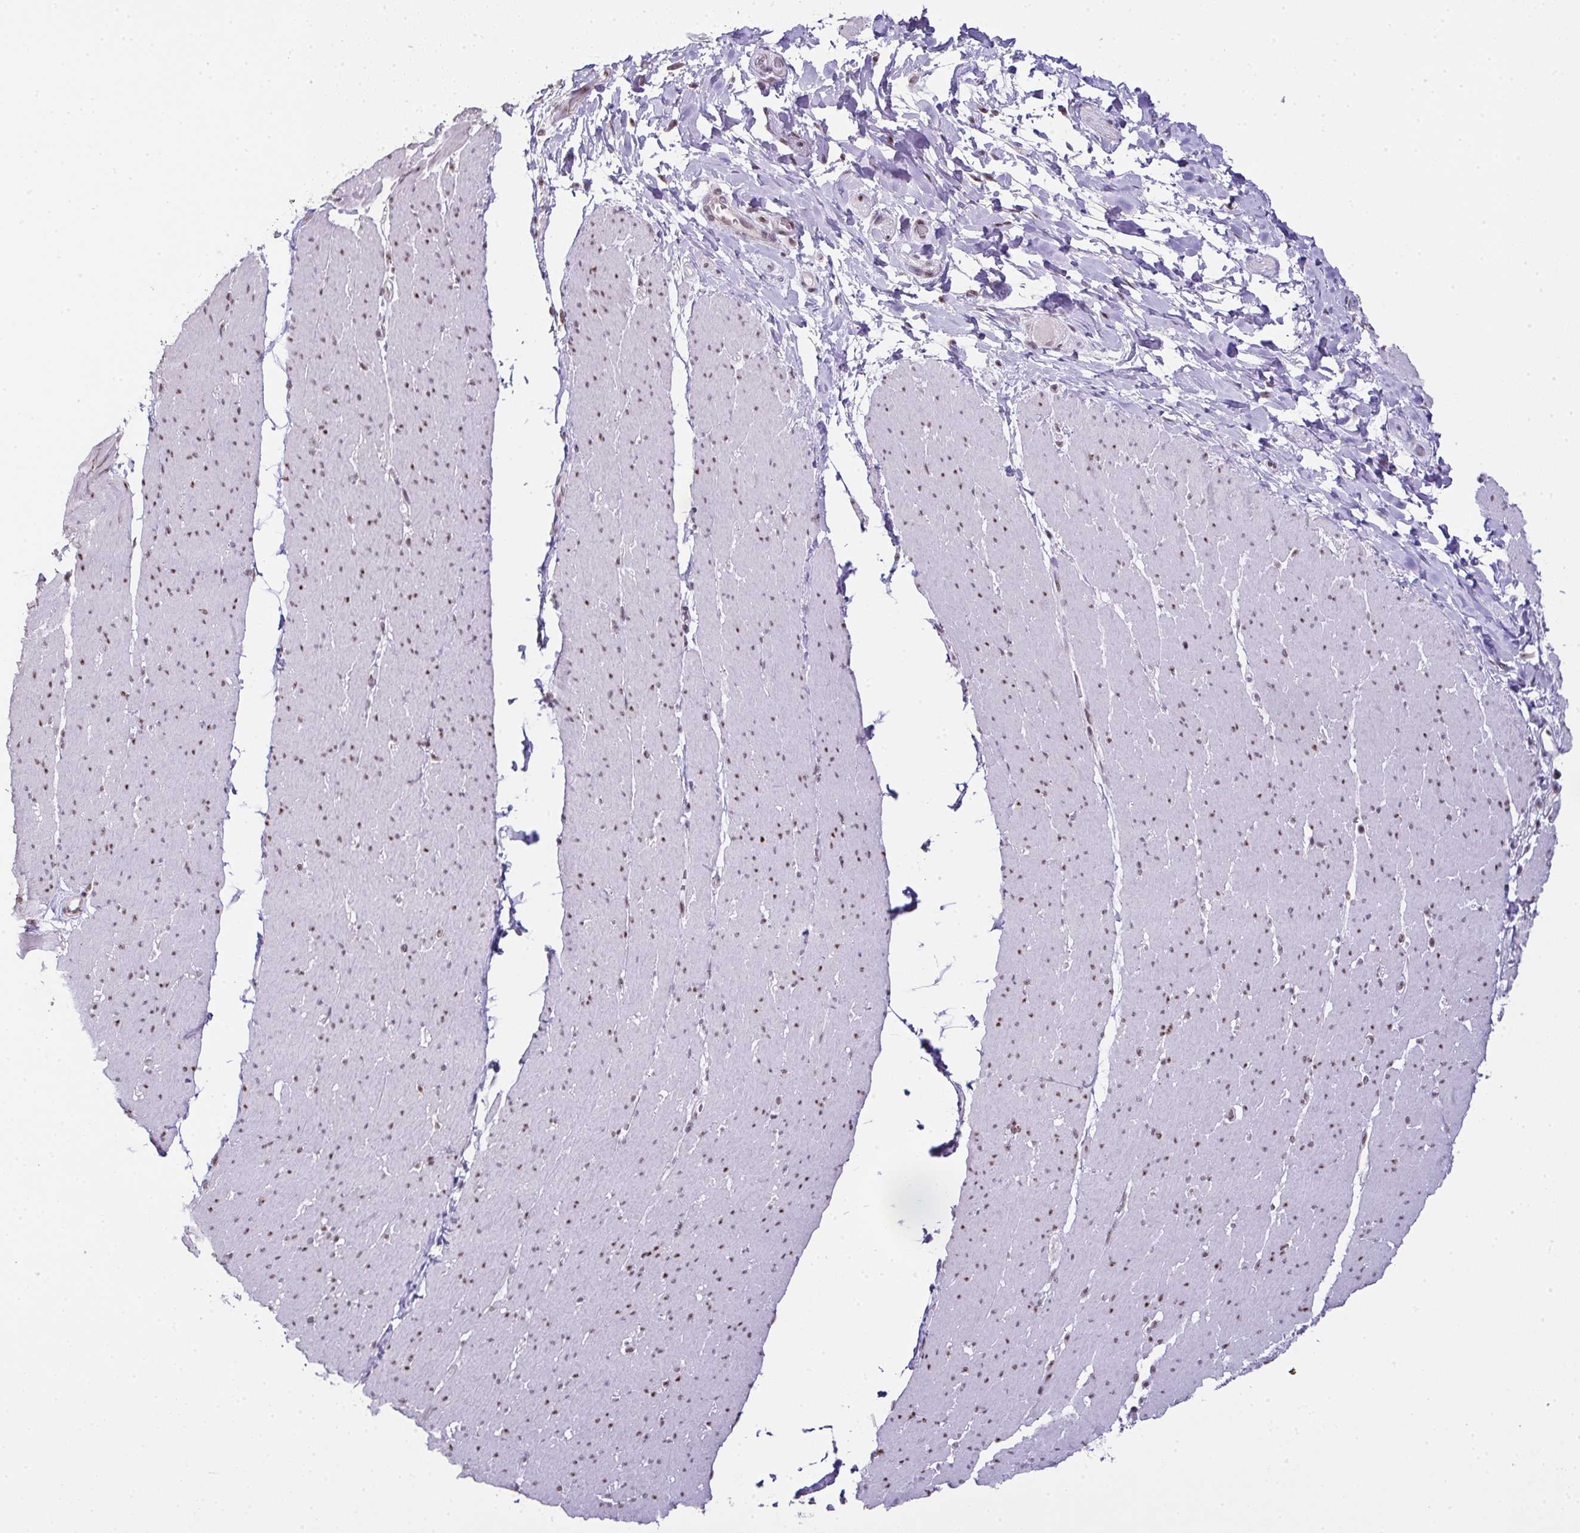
{"staining": {"intensity": "weak", "quantity": "25%-75%", "location": "nuclear"}, "tissue": "smooth muscle", "cell_type": "Smooth muscle cells", "image_type": "normal", "snomed": [{"axis": "morphology", "description": "Normal tissue, NOS"}, {"axis": "topography", "description": "Smooth muscle"}, {"axis": "topography", "description": "Rectum"}], "caption": "Immunohistochemistry (IHC) of normal human smooth muscle demonstrates low levels of weak nuclear staining in approximately 25%-75% of smooth muscle cells.", "gene": "ZNF800", "patient": {"sex": "male", "age": 53}}